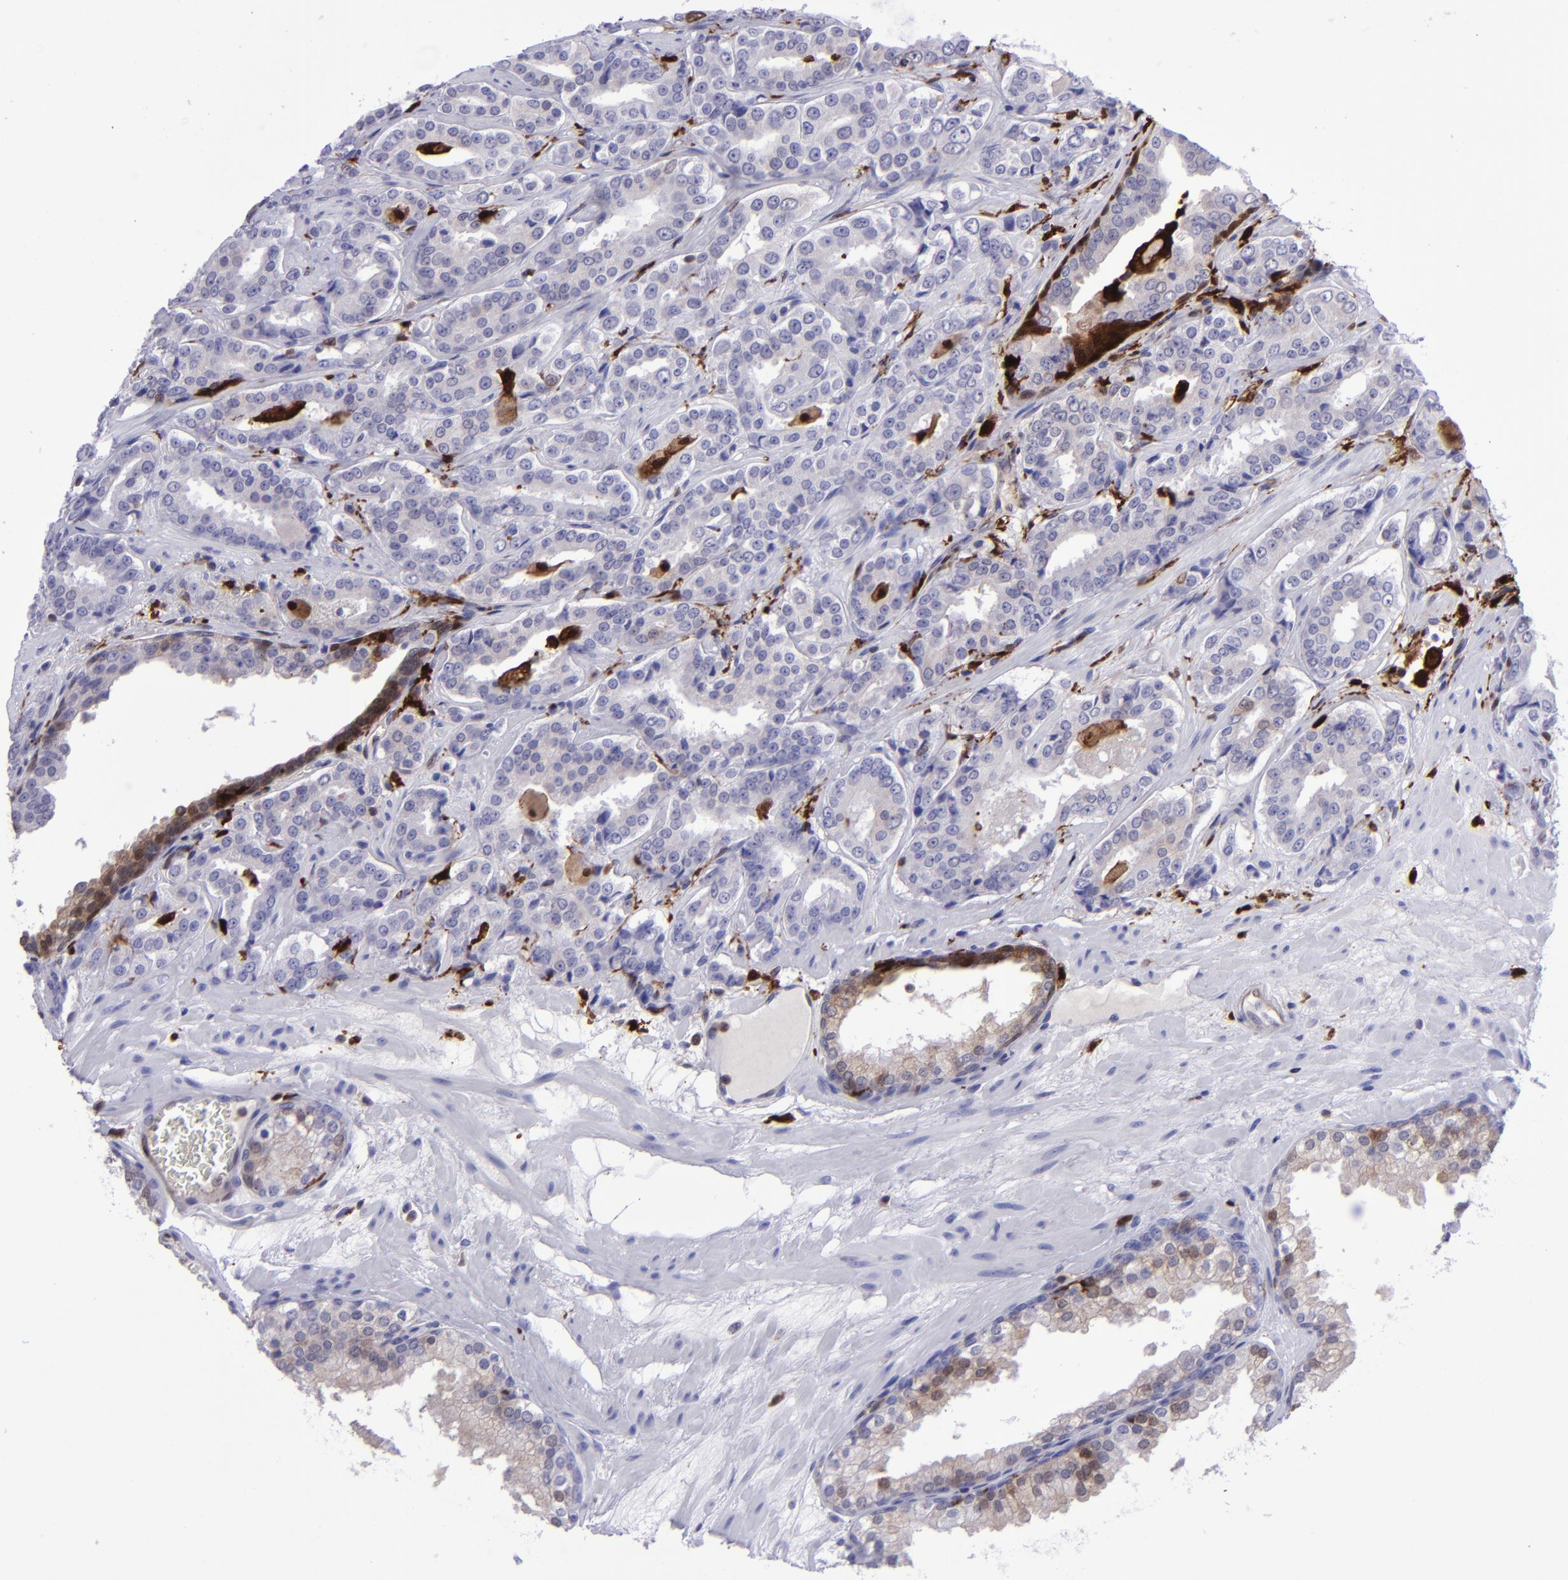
{"staining": {"intensity": "negative", "quantity": "none", "location": "none"}, "tissue": "prostate cancer", "cell_type": "Tumor cells", "image_type": "cancer", "snomed": [{"axis": "morphology", "description": "Adenocarcinoma, Medium grade"}, {"axis": "topography", "description": "Prostate"}], "caption": "A high-resolution micrograph shows immunohistochemistry staining of prostate cancer (adenocarcinoma (medium-grade)), which exhibits no significant staining in tumor cells. (DAB IHC visualized using brightfield microscopy, high magnification).", "gene": "TYMP", "patient": {"sex": "male", "age": 60}}